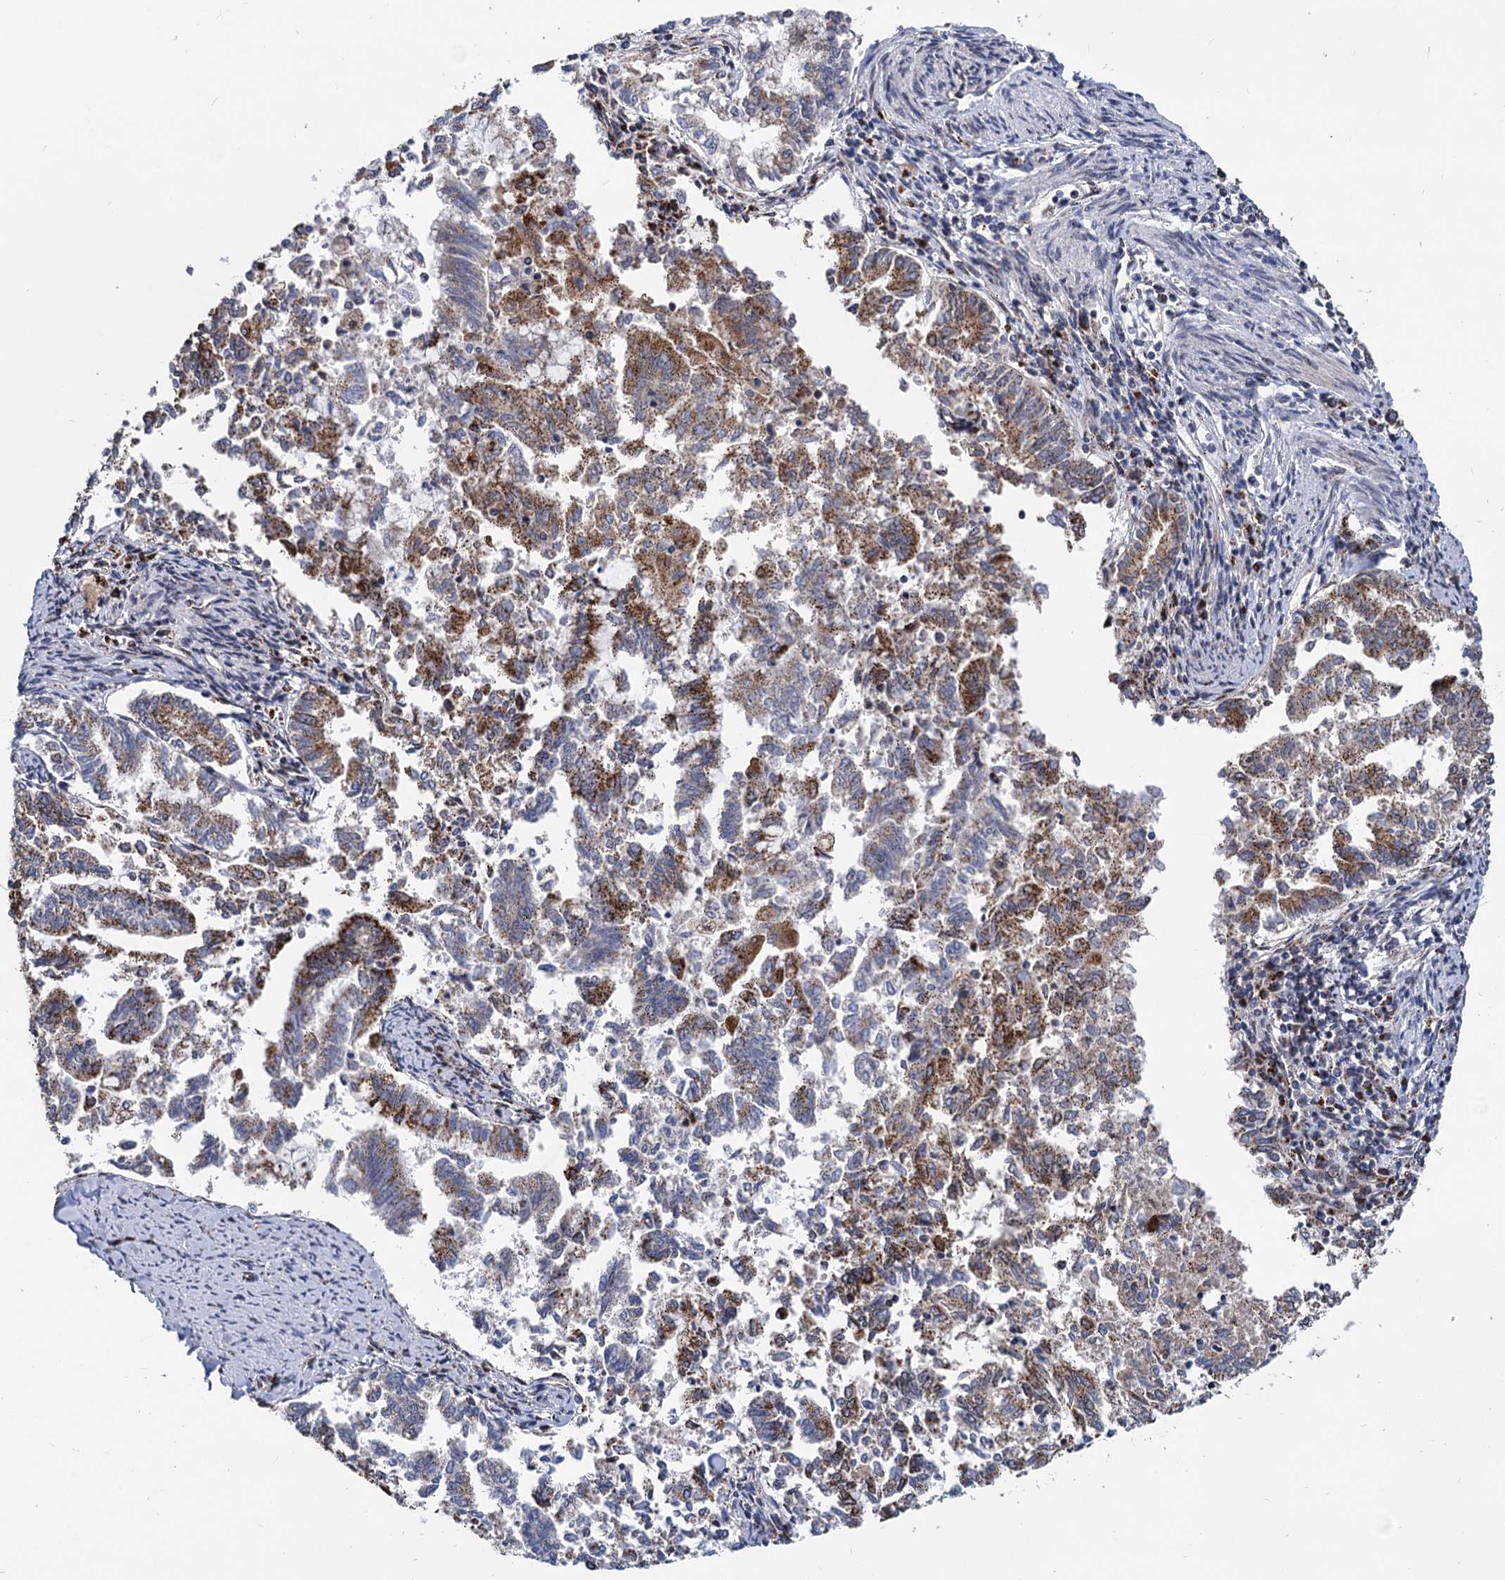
{"staining": {"intensity": "moderate", "quantity": ">75%", "location": "cytoplasmic/membranous"}, "tissue": "endometrial cancer", "cell_type": "Tumor cells", "image_type": "cancer", "snomed": [{"axis": "morphology", "description": "Adenocarcinoma, NOS"}, {"axis": "topography", "description": "Endometrium"}], "caption": "A histopathology image of human endometrial cancer (adenocarcinoma) stained for a protein demonstrates moderate cytoplasmic/membranous brown staining in tumor cells. (DAB = brown stain, brightfield microscopy at high magnification).", "gene": "SUPT20H", "patient": {"sex": "female", "age": 79}}